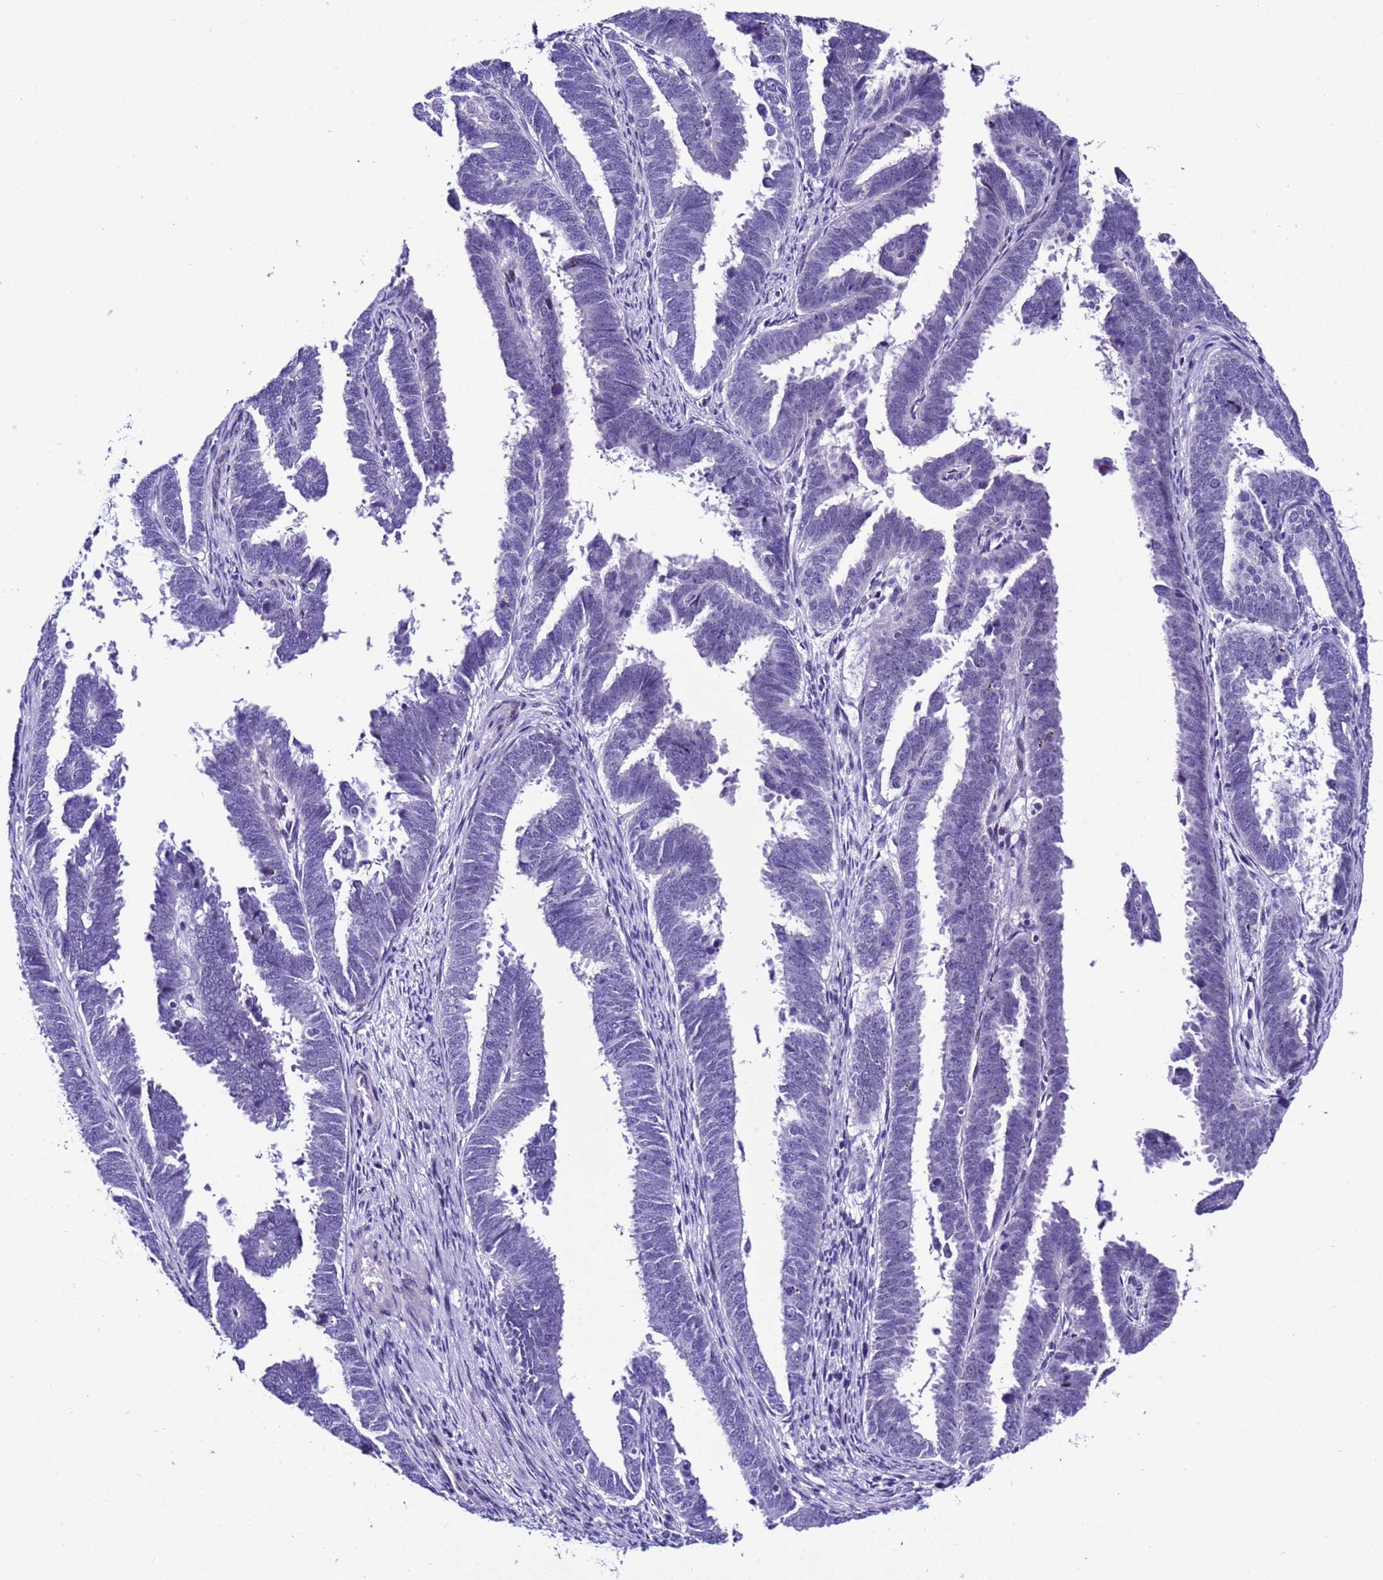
{"staining": {"intensity": "negative", "quantity": "none", "location": "none"}, "tissue": "endometrial cancer", "cell_type": "Tumor cells", "image_type": "cancer", "snomed": [{"axis": "morphology", "description": "Adenocarcinoma, NOS"}, {"axis": "topography", "description": "Endometrium"}], "caption": "Tumor cells are negative for protein expression in human endometrial cancer (adenocarcinoma).", "gene": "ZNF417", "patient": {"sex": "female", "age": 75}}